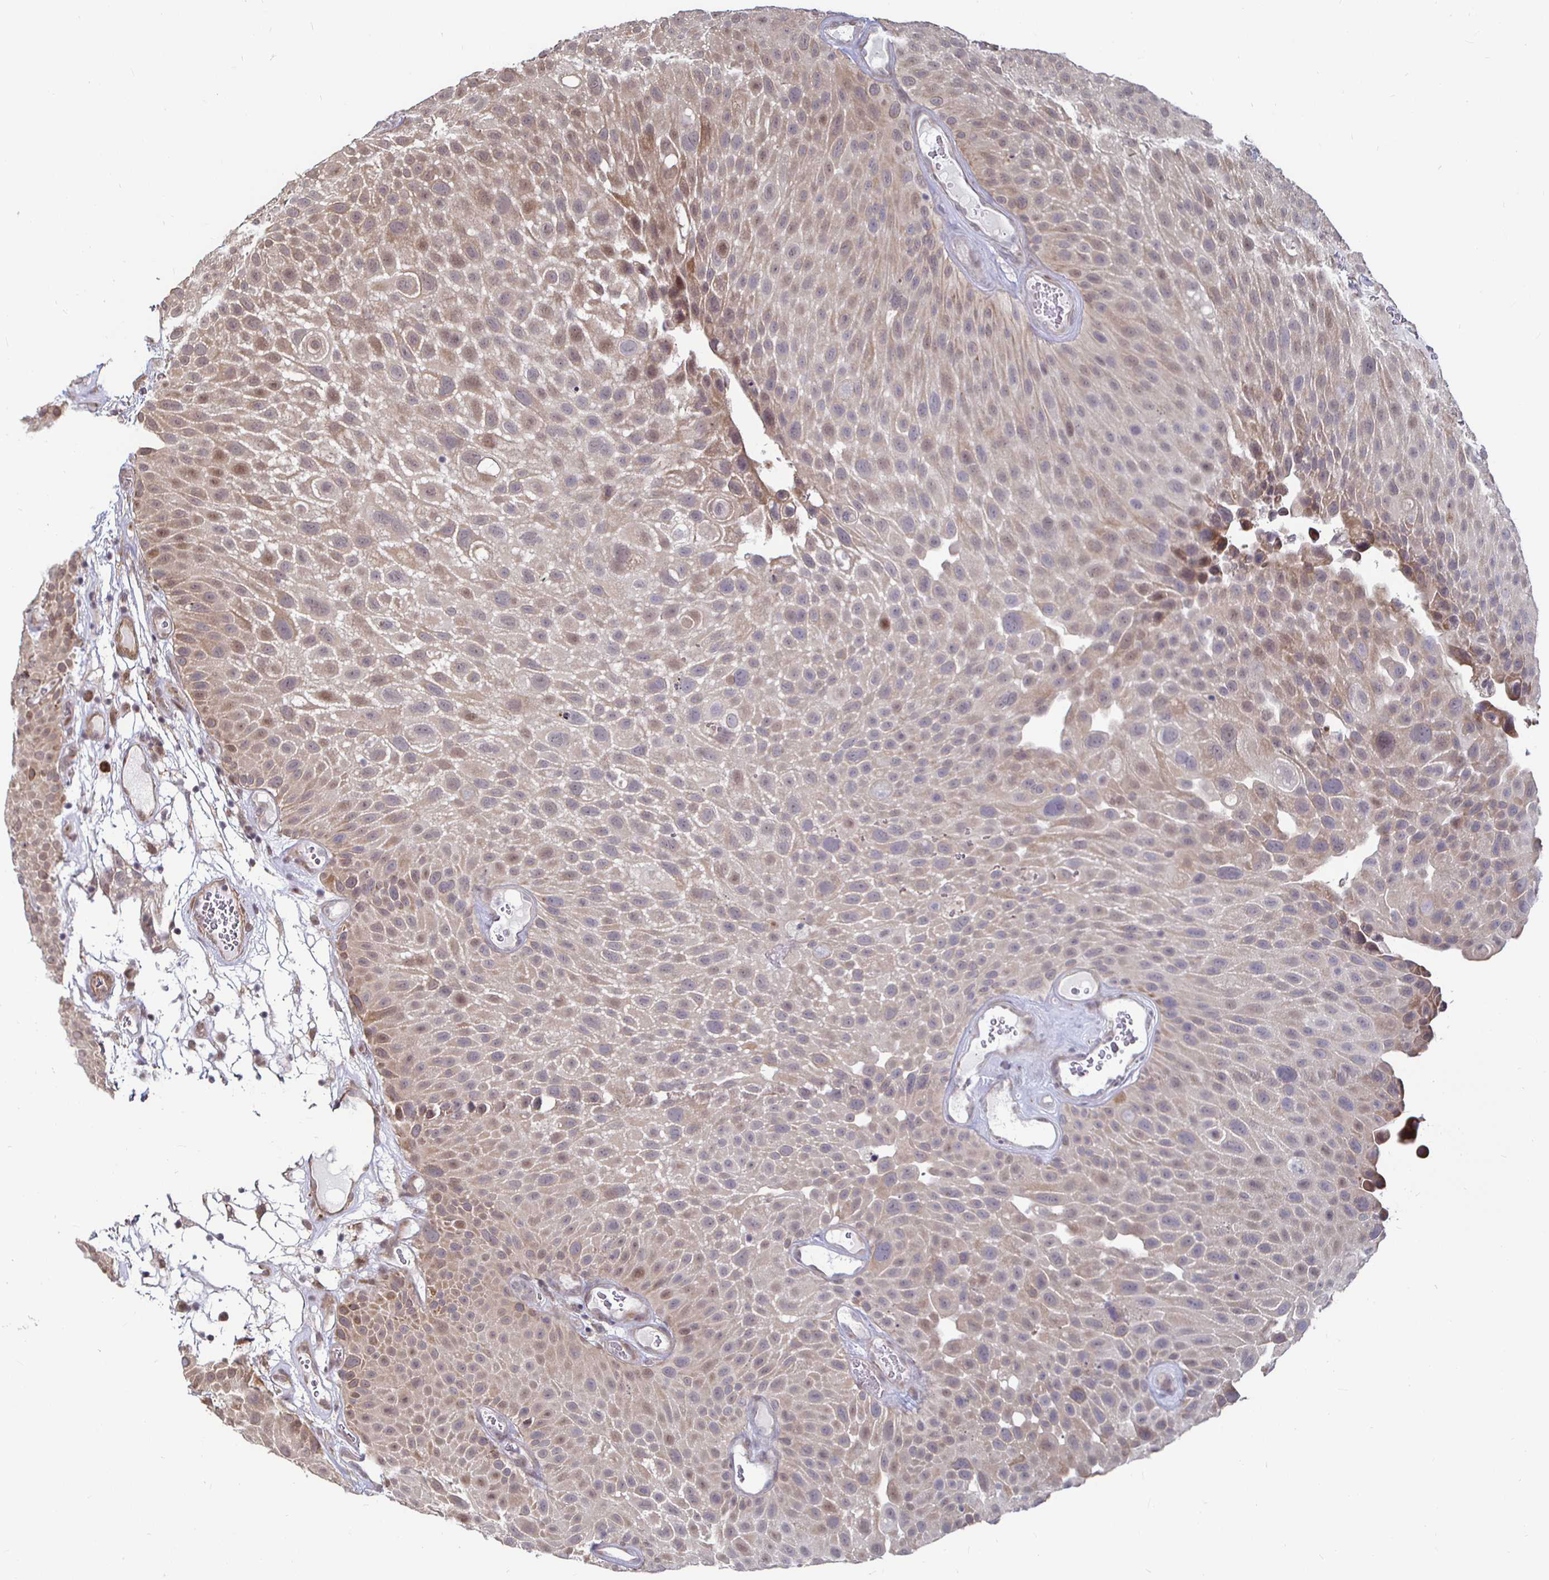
{"staining": {"intensity": "weak", "quantity": "25%-75%", "location": "cytoplasmic/membranous,nuclear"}, "tissue": "urothelial cancer", "cell_type": "Tumor cells", "image_type": "cancer", "snomed": [{"axis": "morphology", "description": "Urothelial carcinoma, Low grade"}, {"axis": "topography", "description": "Urinary bladder"}], "caption": "Immunohistochemistry (IHC) micrograph of neoplastic tissue: human urothelial cancer stained using IHC shows low levels of weak protein expression localized specifically in the cytoplasmic/membranous and nuclear of tumor cells, appearing as a cytoplasmic/membranous and nuclear brown color.", "gene": "CAPN11", "patient": {"sex": "male", "age": 72}}